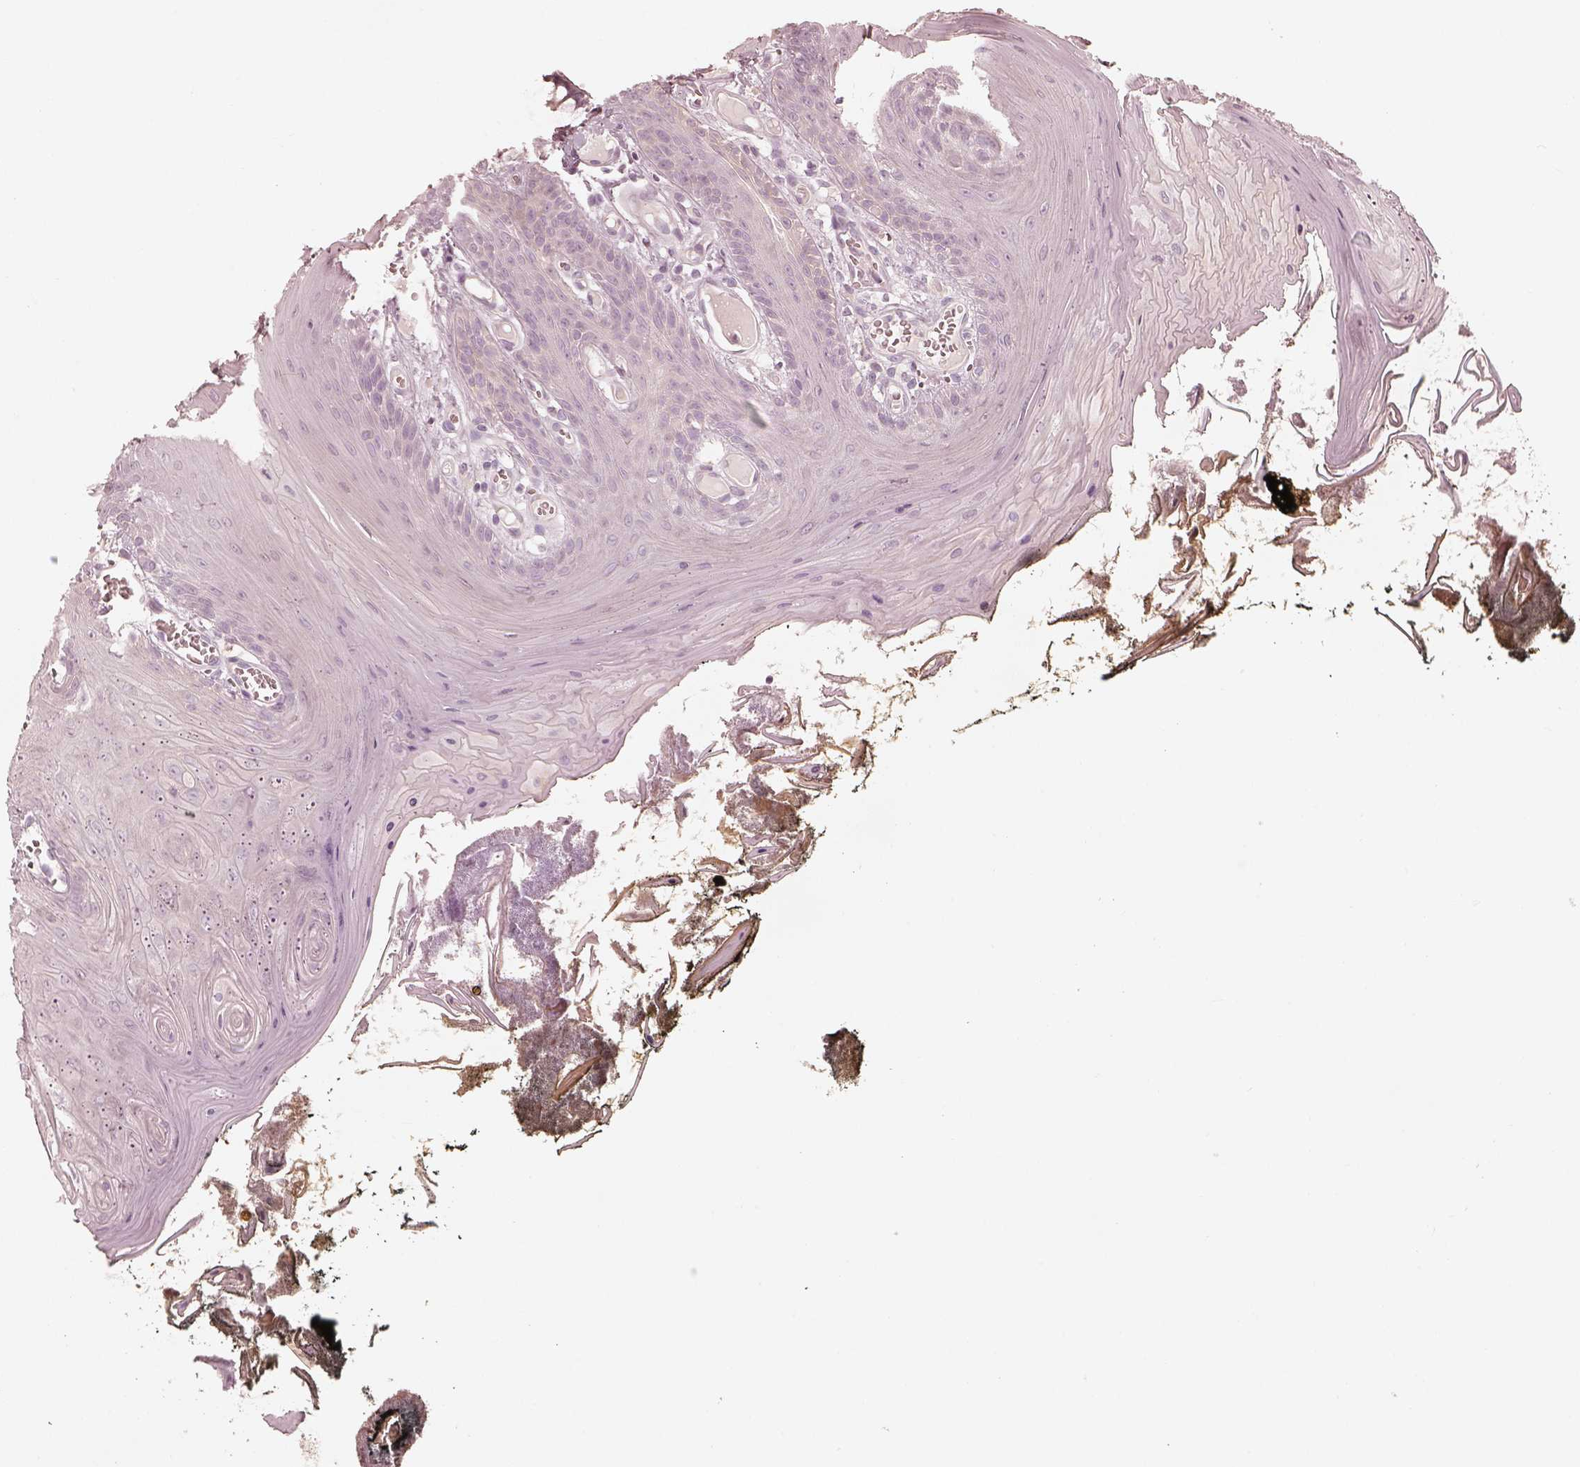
{"staining": {"intensity": "negative", "quantity": "none", "location": "none"}, "tissue": "oral mucosa", "cell_type": "Squamous epithelial cells", "image_type": "normal", "snomed": [{"axis": "morphology", "description": "Normal tissue, NOS"}, {"axis": "topography", "description": "Oral tissue"}], "caption": "Immunohistochemistry photomicrograph of benign oral mucosa stained for a protein (brown), which displays no expression in squamous epithelial cells.", "gene": "FMNL2", "patient": {"sex": "male", "age": 9}}